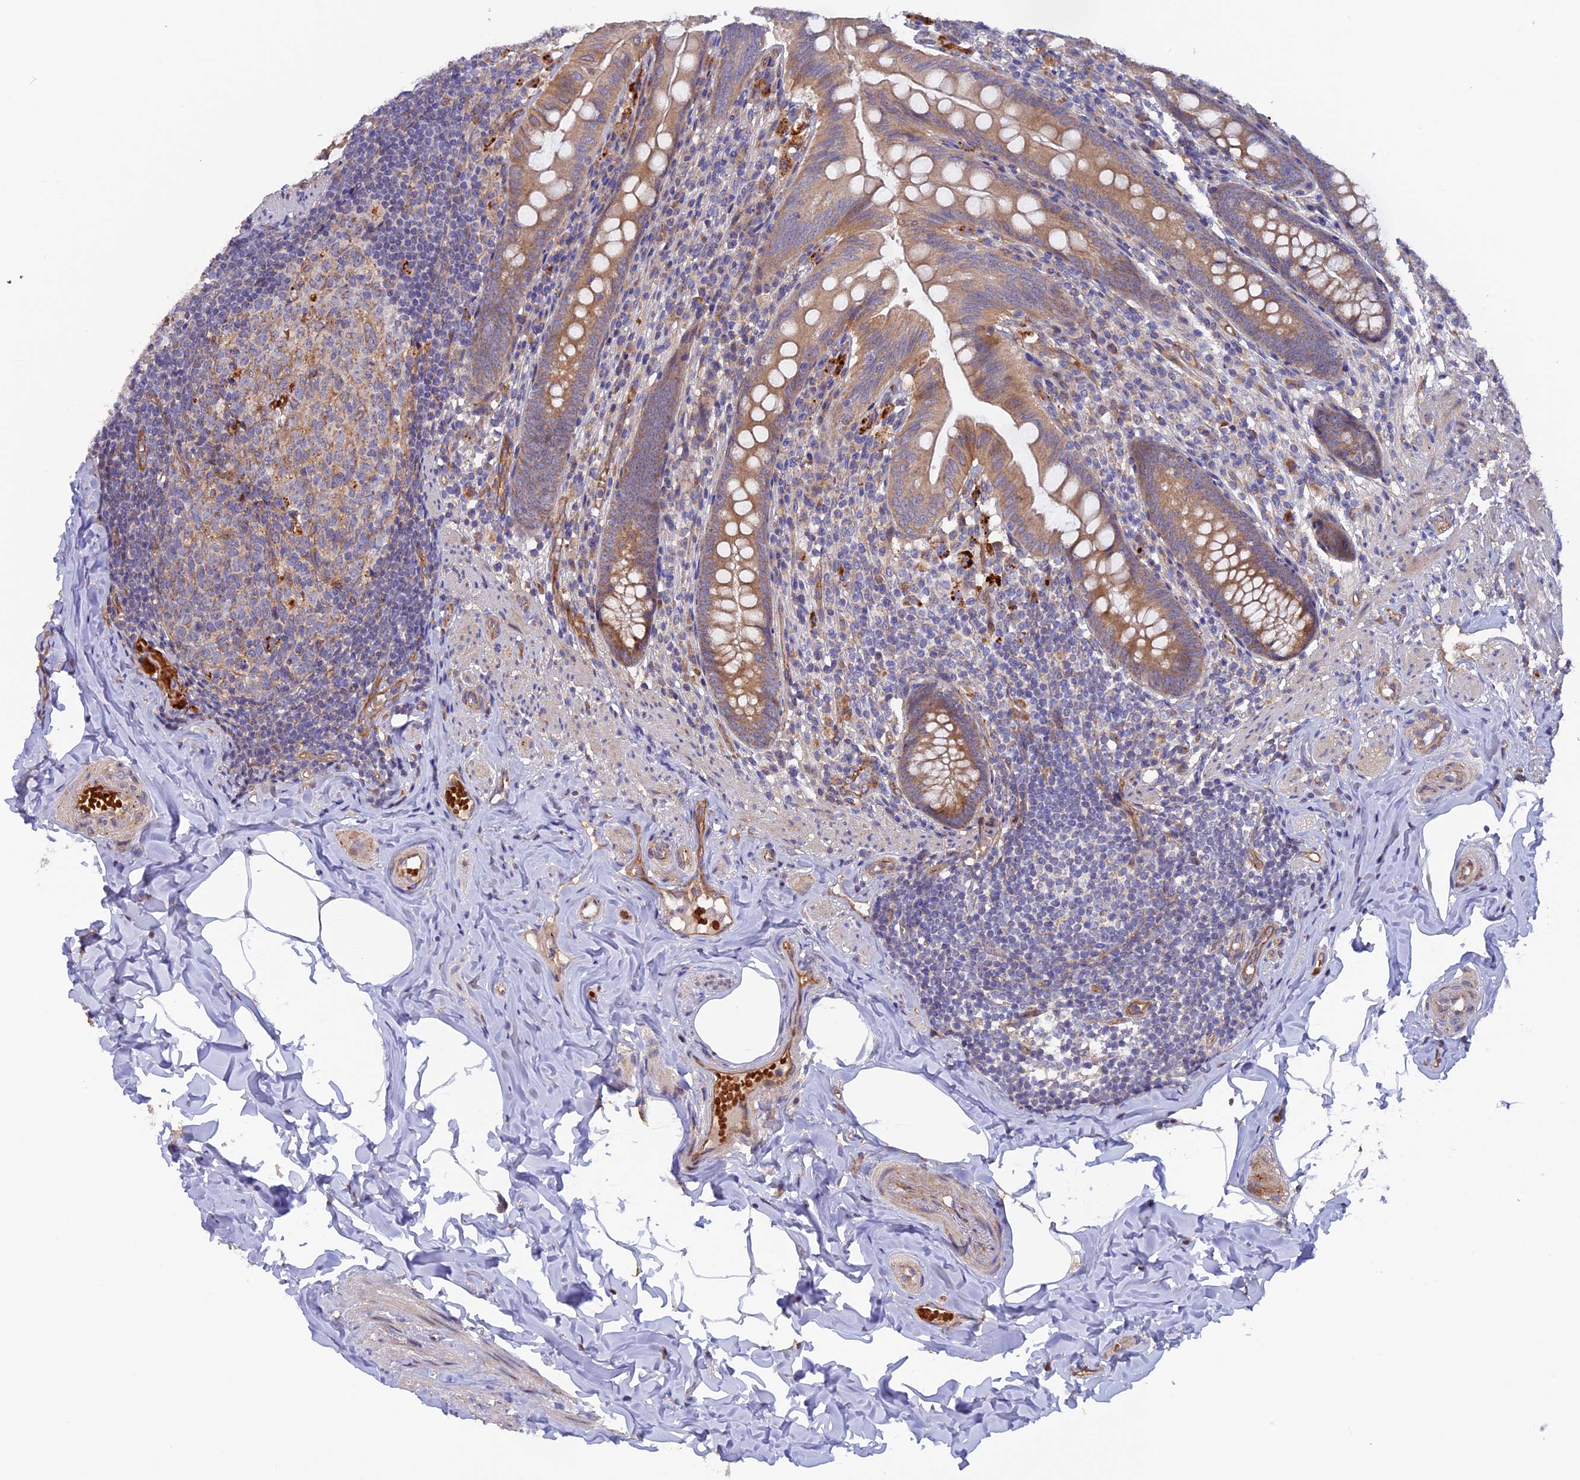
{"staining": {"intensity": "moderate", "quantity": ">75%", "location": "cytoplasmic/membranous"}, "tissue": "appendix", "cell_type": "Glandular cells", "image_type": "normal", "snomed": [{"axis": "morphology", "description": "Normal tissue, NOS"}, {"axis": "topography", "description": "Appendix"}], "caption": "Human appendix stained with a brown dye displays moderate cytoplasmic/membranous positive positivity in approximately >75% of glandular cells.", "gene": "DUS3L", "patient": {"sex": "male", "age": 55}}